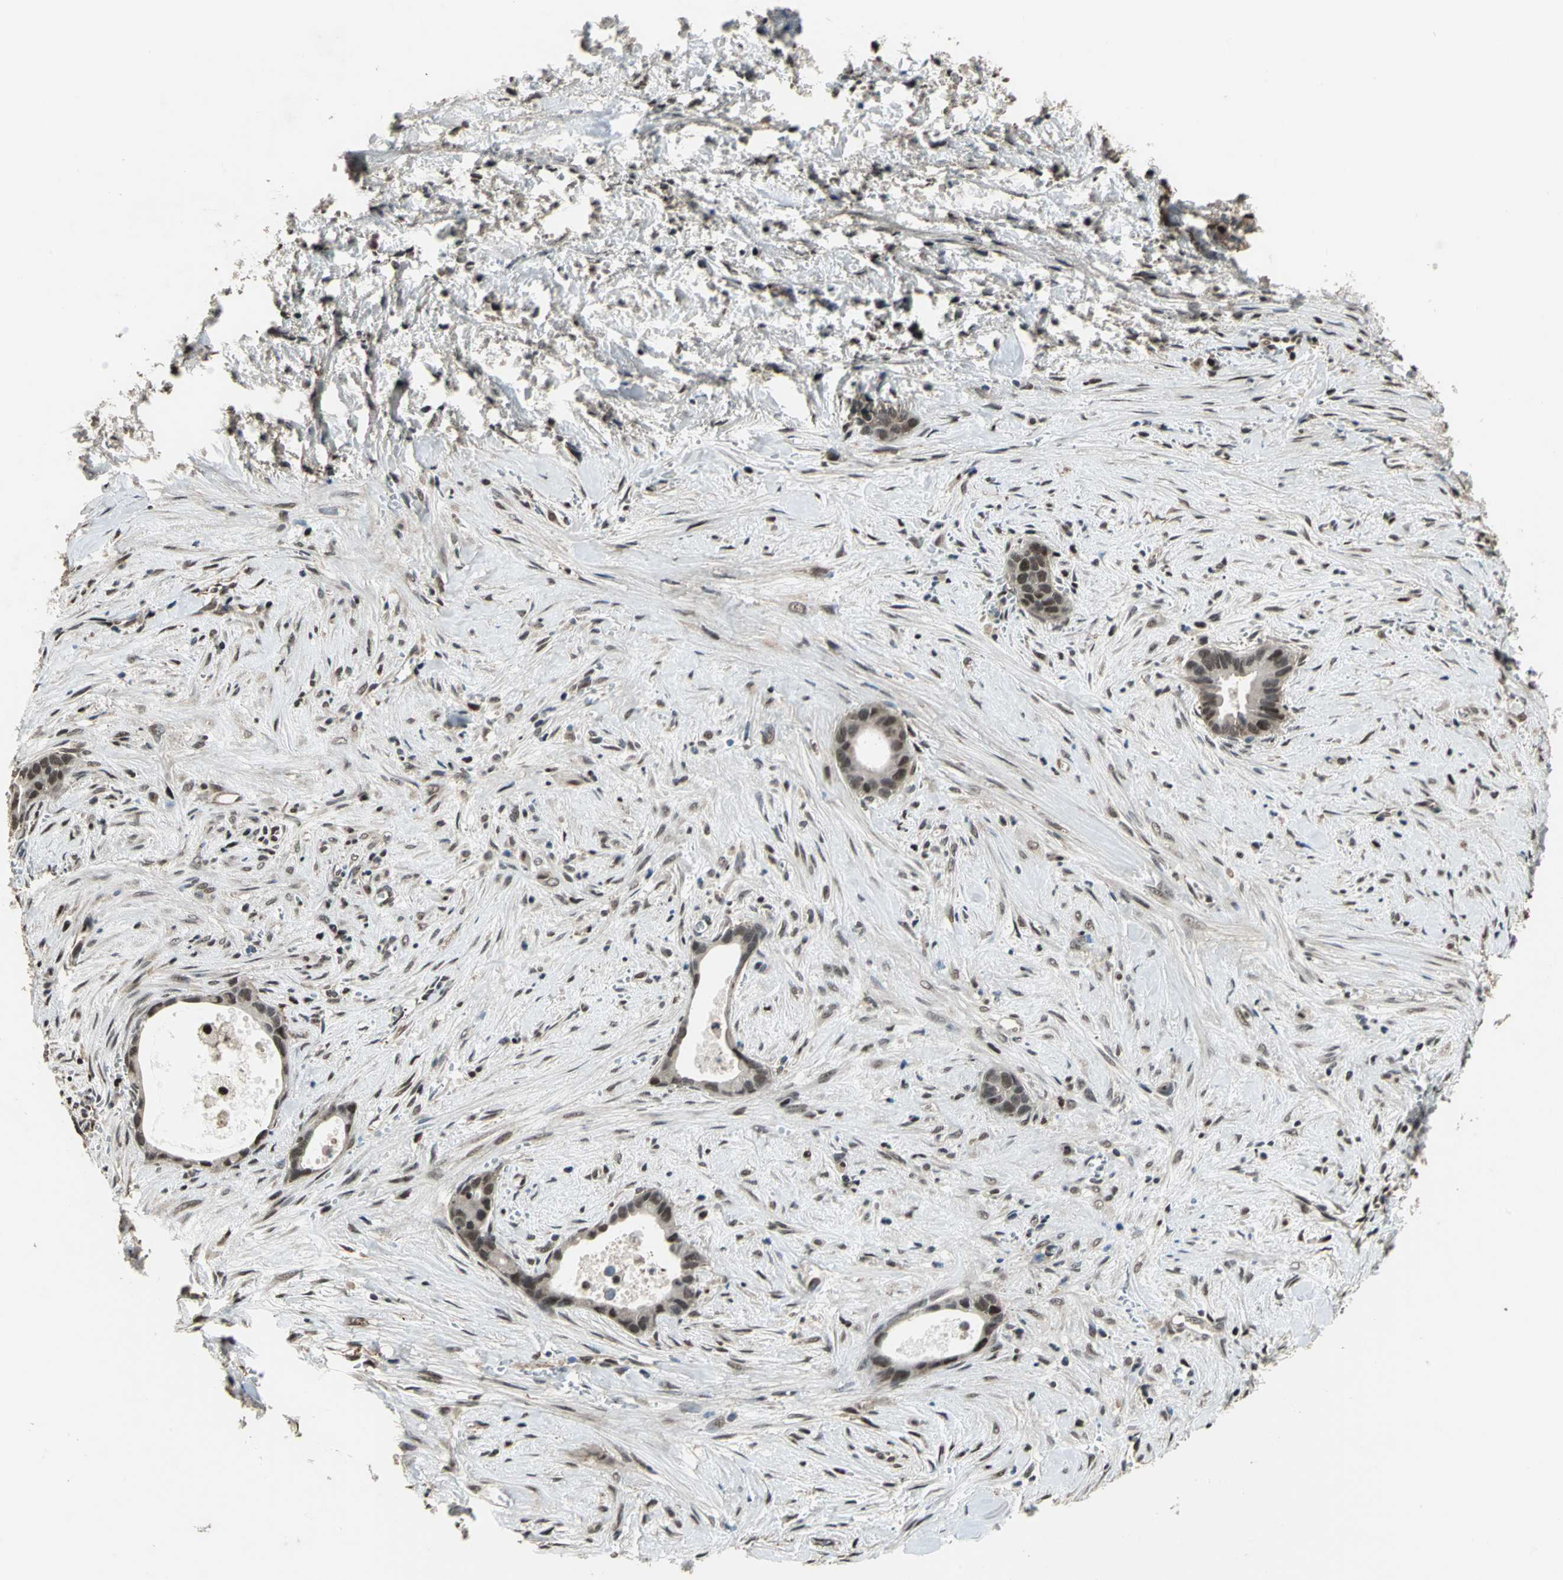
{"staining": {"intensity": "moderate", "quantity": ">75%", "location": "nuclear"}, "tissue": "liver cancer", "cell_type": "Tumor cells", "image_type": "cancer", "snomed": [{"axis": "morphology", "description": "Cholangiocarcinoma"}, {"axis": "topography", "description": "Liver"}], "caption": "This micrograph demonstrates liver cancer stained with IHC to label a protein in brown. The nuclear of tumor cells show moderate positivity for the protein. Nuclei are counter-stained blue.", "gene": "MIS18BP1", "patient": {"sex": "female", "age": 55}}